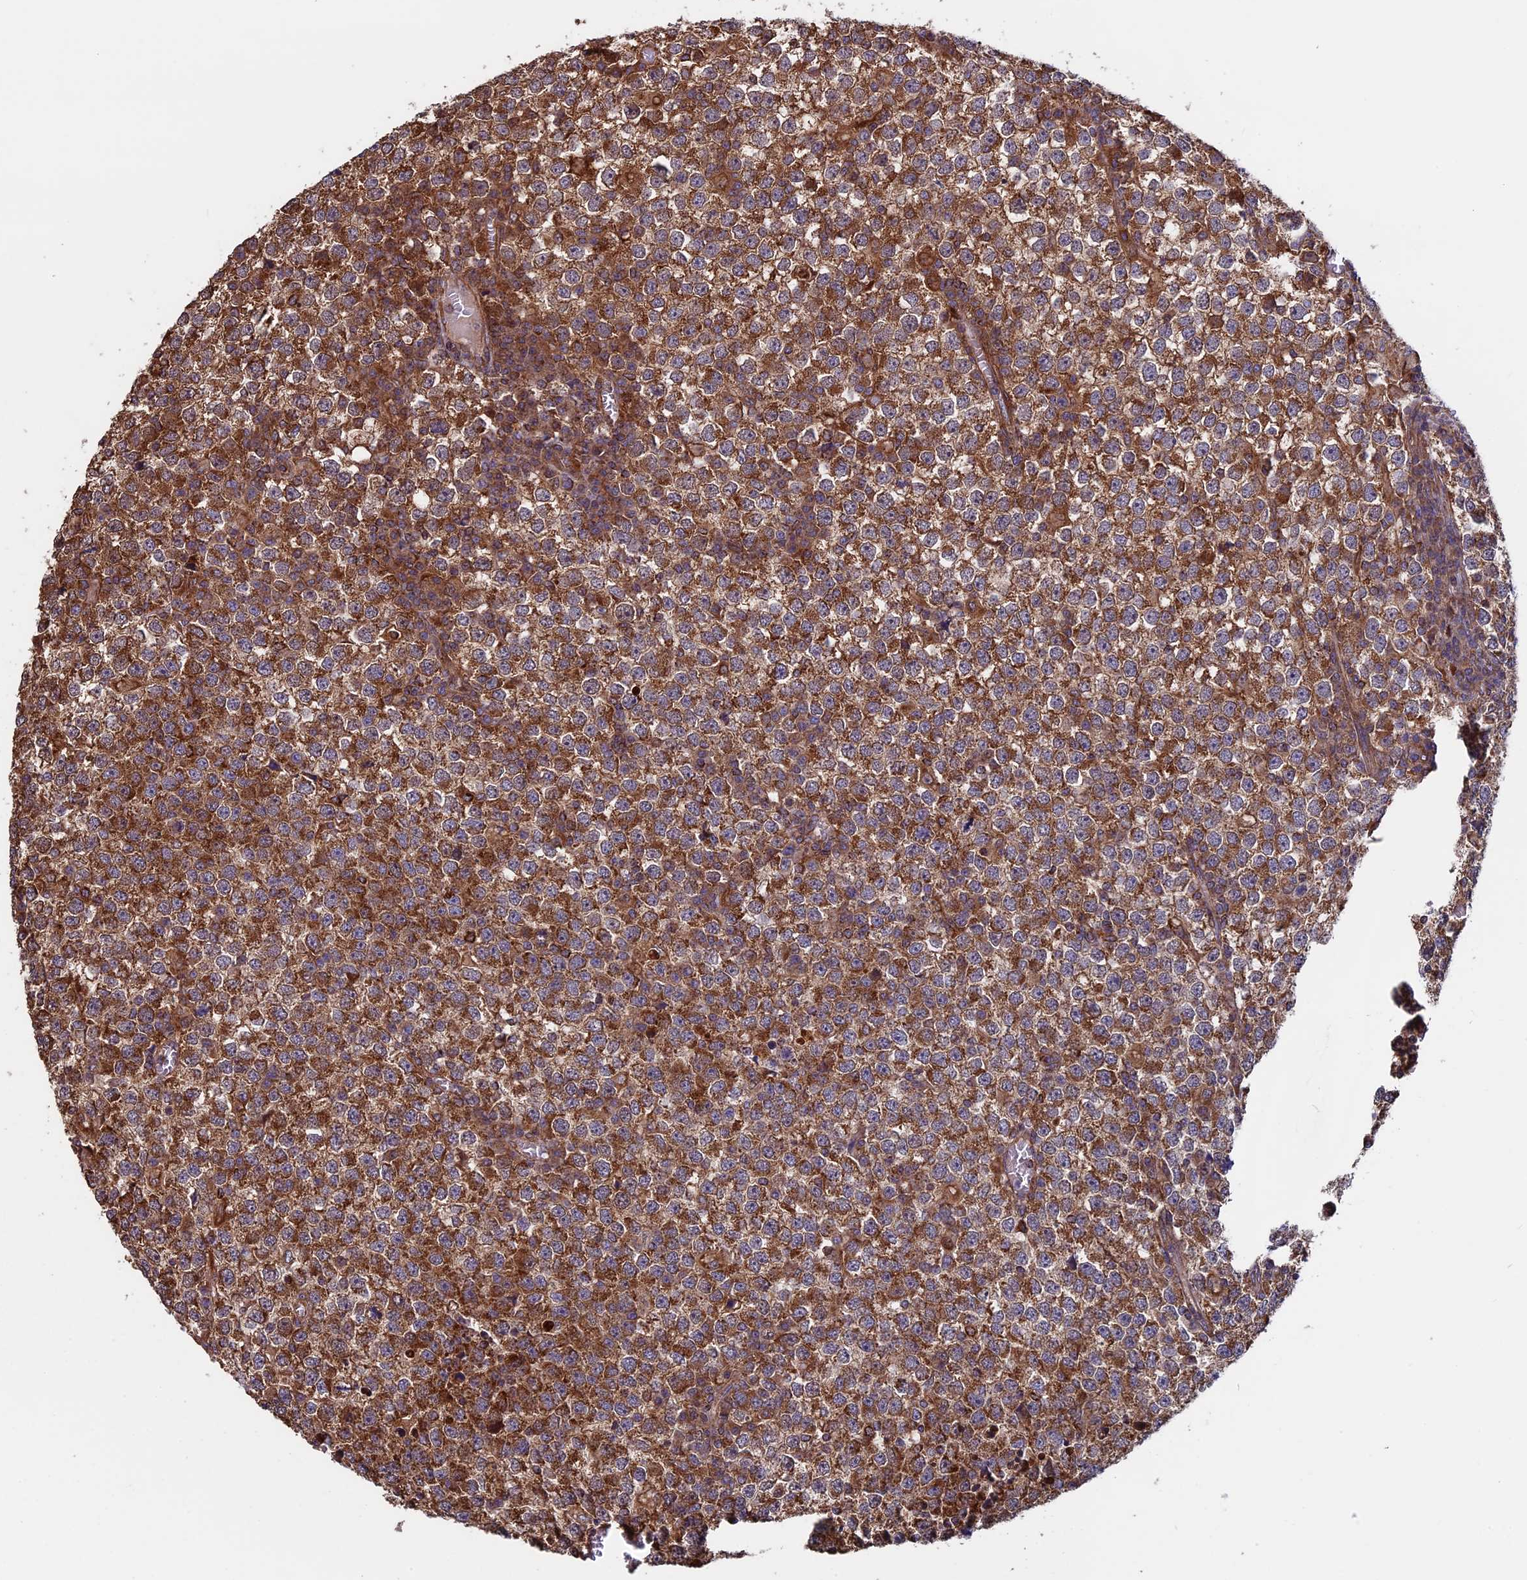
{"staining": {"intensity": "moderate", "quantity": ">75%", "location": "cytoplasmic/membranous"}, "tissue": "testis cancer", "cell_type": "Tumor cells", "image_type": "cancer", "snomed": [{"axis": "morphology", "description": "Seminoma, NOS"}, {"axis": "topography", "description": "Testis"}], "caption": "Tumor cells exhibit medium levels of moderate cytoplasmic/membranous expression in approximately >75% of cells in testis seminoma.", "gene": "CCDC8", "patient": {"sex": "male", "age": 65}}